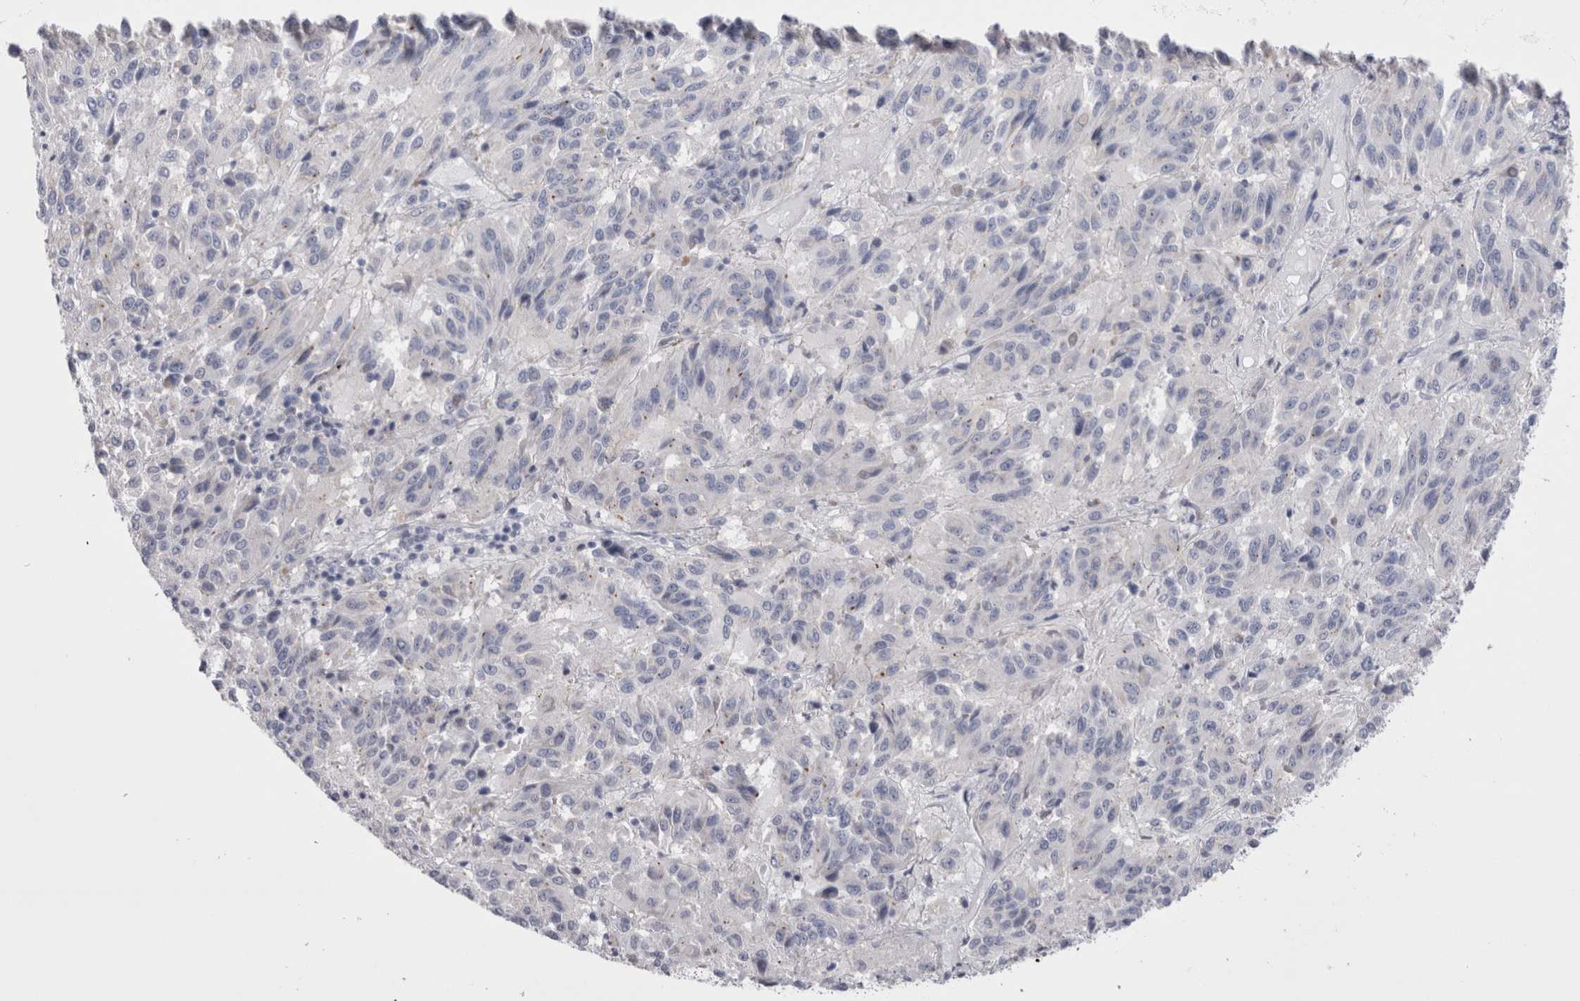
{"staining": {"intensity": "negative", "quantity": "none", "location": "none"}, "tissue": "melanoma", "cell_type": "Tumor cells", "image_type": "cancer", "snomed": [{"axis": "morphology", "description": "Malignant melanoma, Metastatic site"}, {"axis": "topography", "description": "Lung"}], "caption": "The micrograph reveals no significant positivity in tumor cells of malignant melanoma (metastatic site).", "gene": "PWP2", "patient": {"sex": "male", "age": 64}}